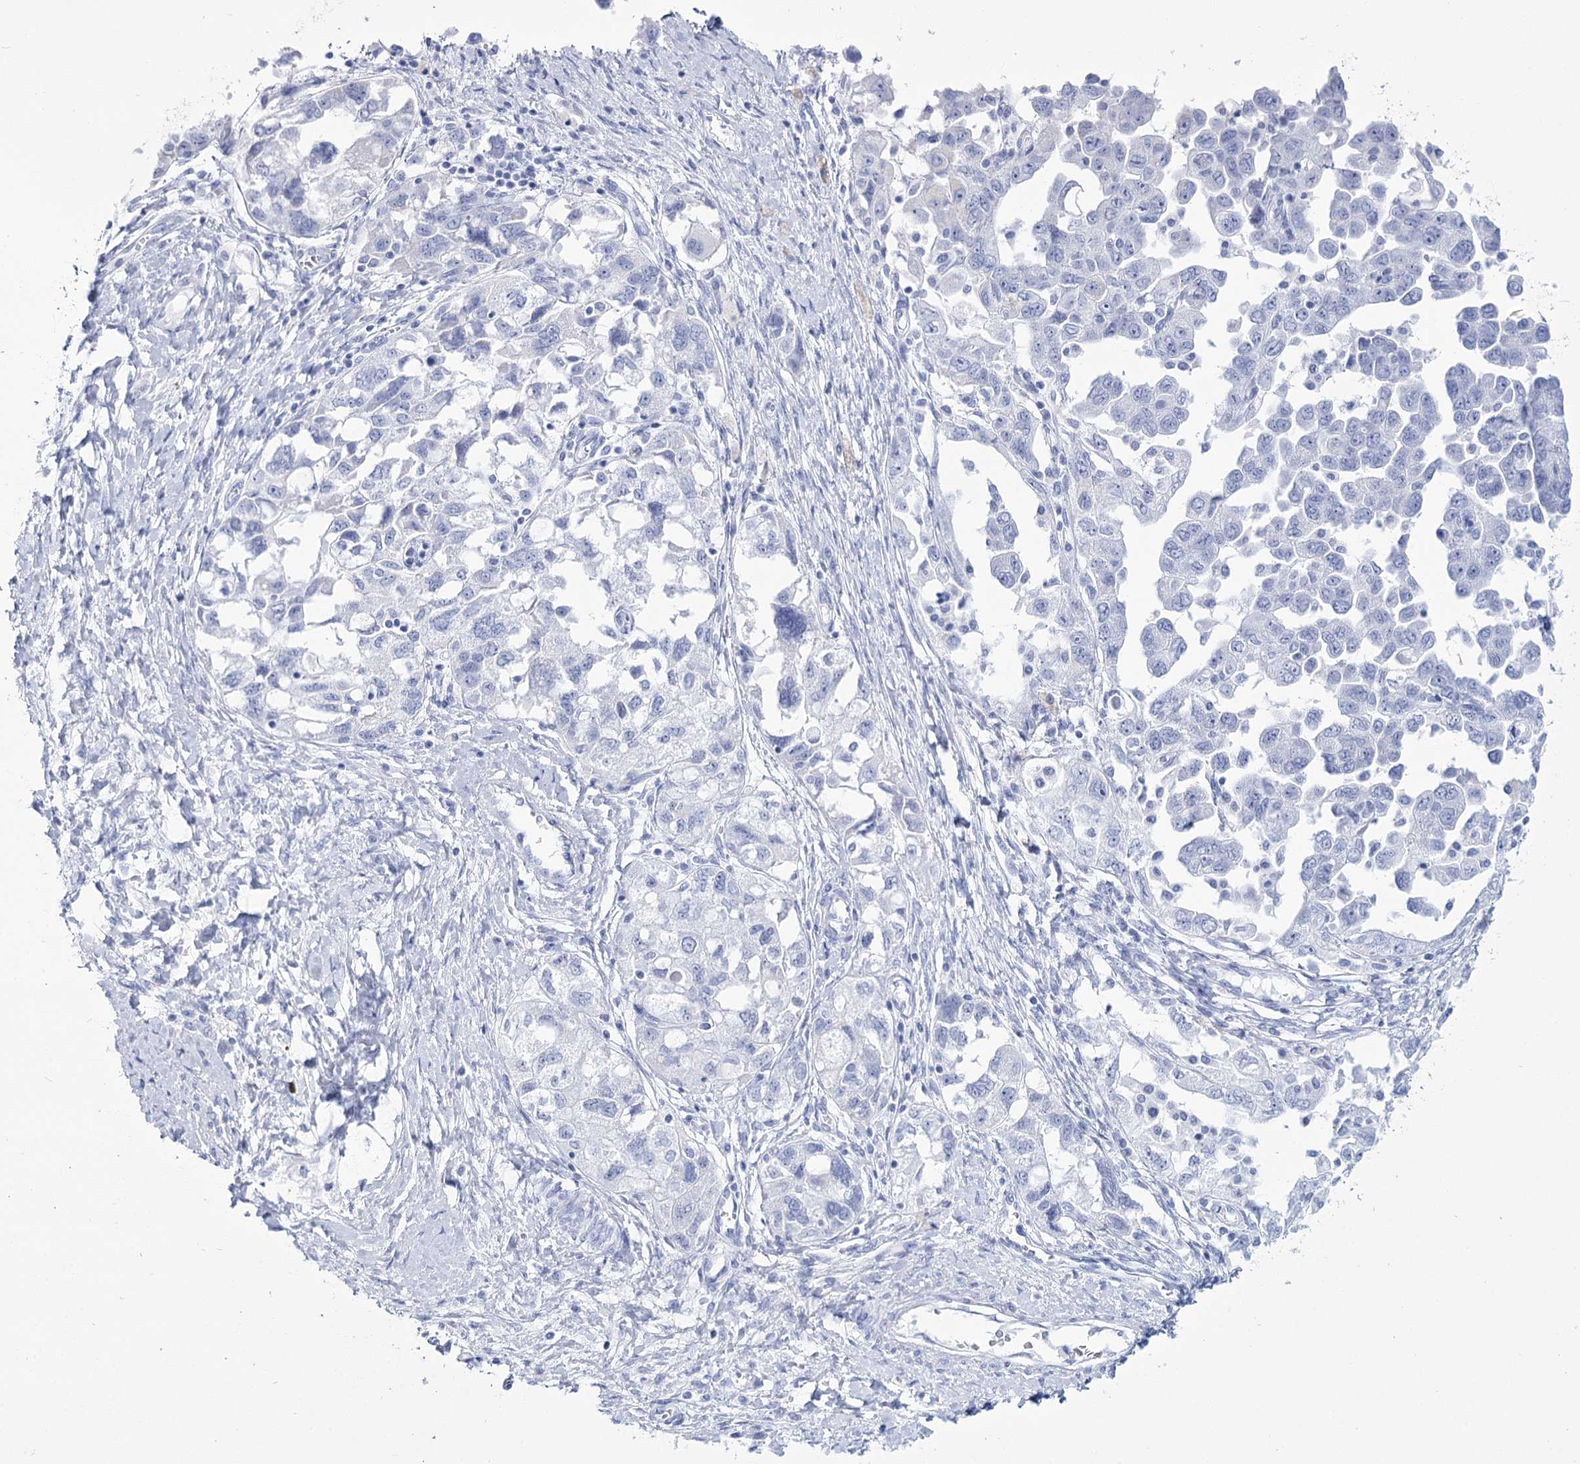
{"staining": {"intensity": "negative", "quantity": "none", "location": "none"}, "tissue": "ovarian cancer", "cell_type": "Tumor cells", "image_type": "cancer", "snomed": [{"axis": "morphology", "description": "Carcinoma, NOS"}, {"axis": "morphology", "description": "Cystadenocarcinoma, serous, NOS"}, {"axis": "topography", "description": "Ovary"}], "caption": "Immunohistochemistry histopathology image of human ovarian cancer (carcinoma) stained for a protein (brown), which exhibits no positivity in tumor cells. (DAB (3,3'-diaminobenzidine) immunohistochemistry visualized using brightfield microscopy, high magnification).", "gene": "RNF186", "patient": {"sex": "female", "age": 69}}